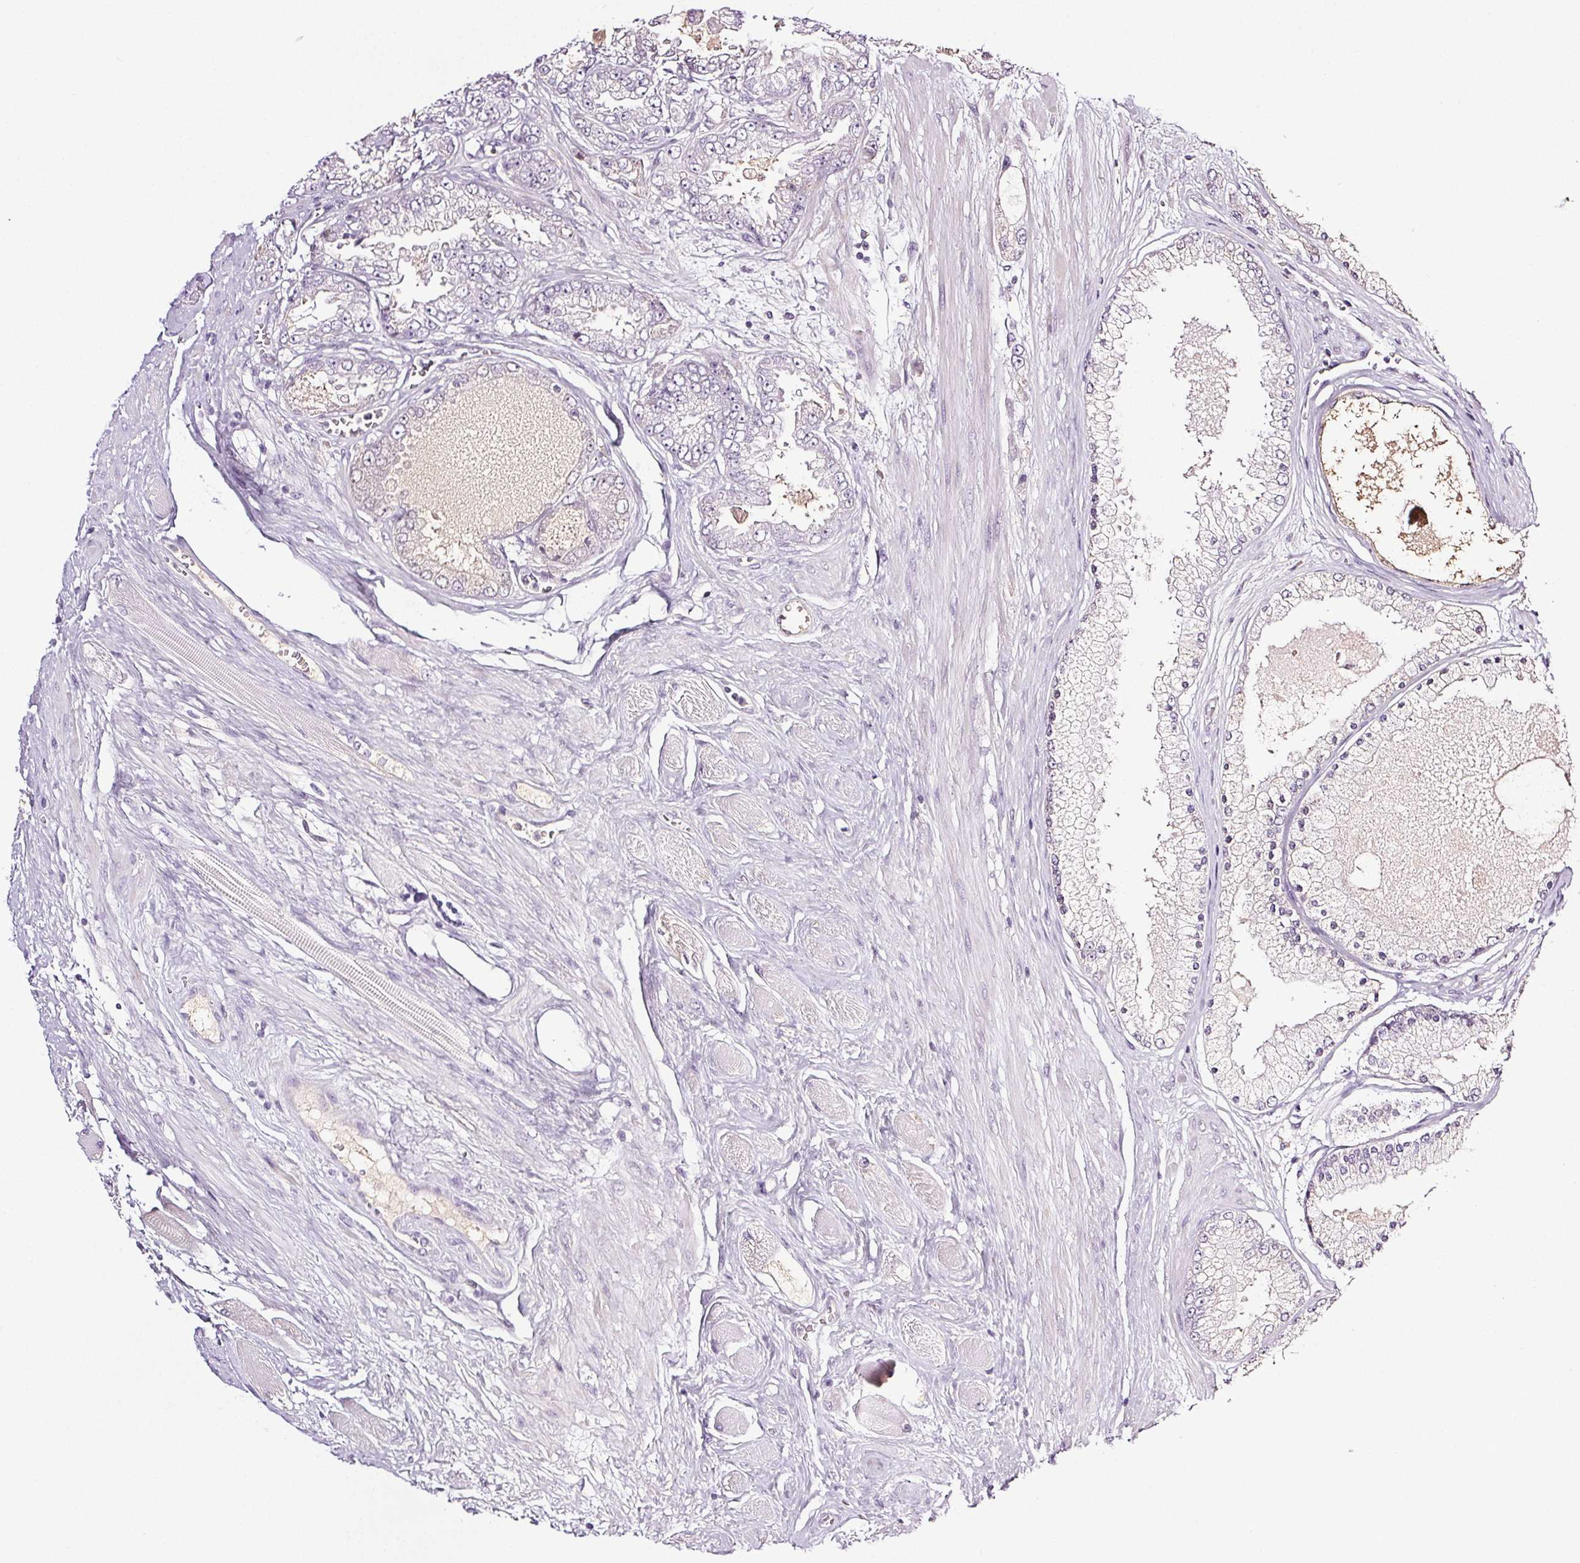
{"staining": {"intensity": "negative", "quantity": "none", "location": "none"}, "tissue": "prostate cancer", "cell_type": "Tumor cells", "image_type": "cancer", "snomed": [{"axis": "morphology", "description": "Adenocarcinoma, High grade"}, {"axis": "topography", "description": "Prostate"}], "caption": "This is a histopathology image of immunohistochemistry (IHC) staining of prostate cancer, which shows no staining in tumor cells.", "gene": "COL7A1", "patient": {"sex": "male", "age": 67}}